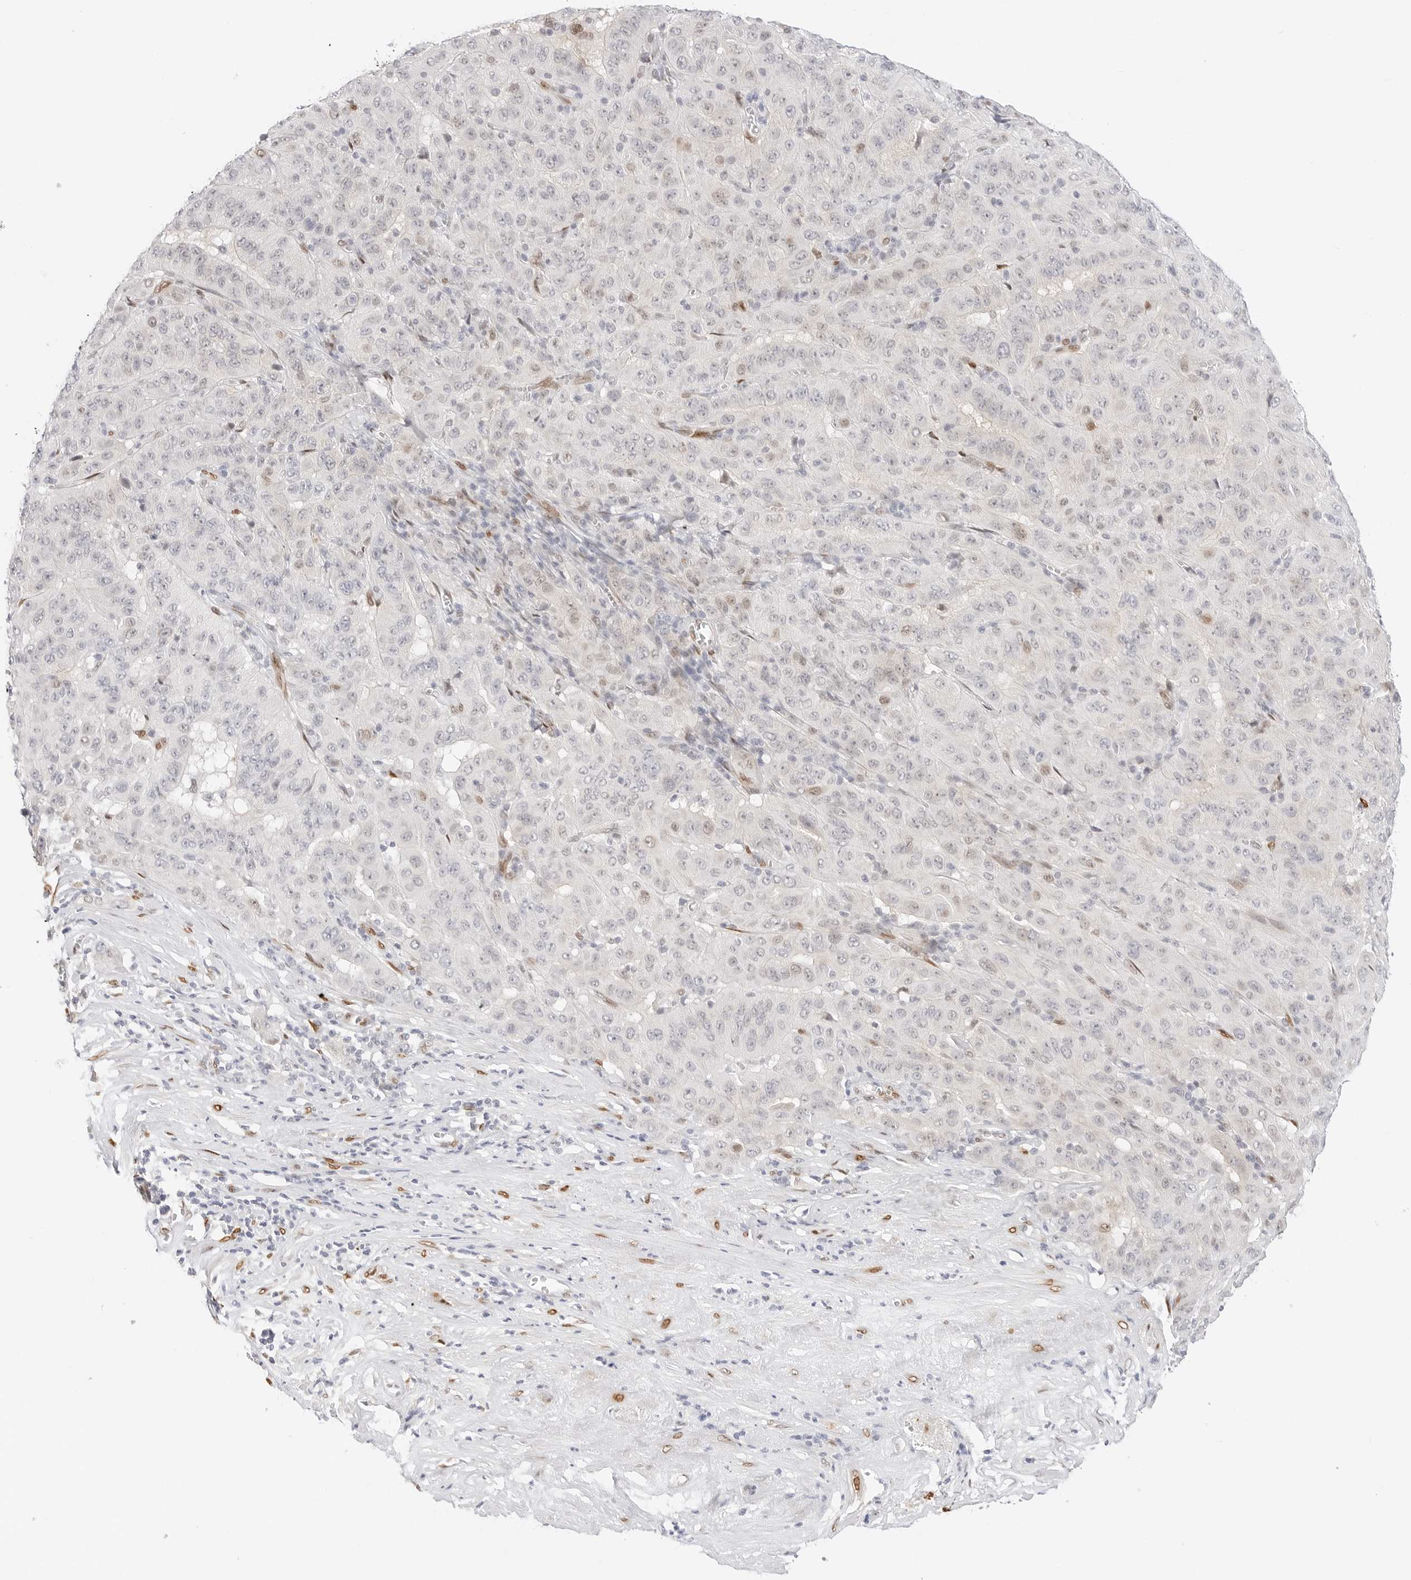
{"staining": {"intensity": "weak", "quantity": "<25%", "location": "nuclear"}, "tissue": "pancreatic cancer", "cell_type": "Tumor cells", "image_type": "cancer", "snomed": [{"axis": "morphology", "description": "Adenocarcinoma, NOS"}, {"axis": "topography", "description": "Pancreas"}], "caption": "An immunohistochemistry (IHC) micrograph of pancreatic adenocarcinoma is shown. There is no staining in tumor cells of pancreatic adenocarcinoma.", "gene": "SPIDR", "patient": {"sex": "male", "age": 63}}